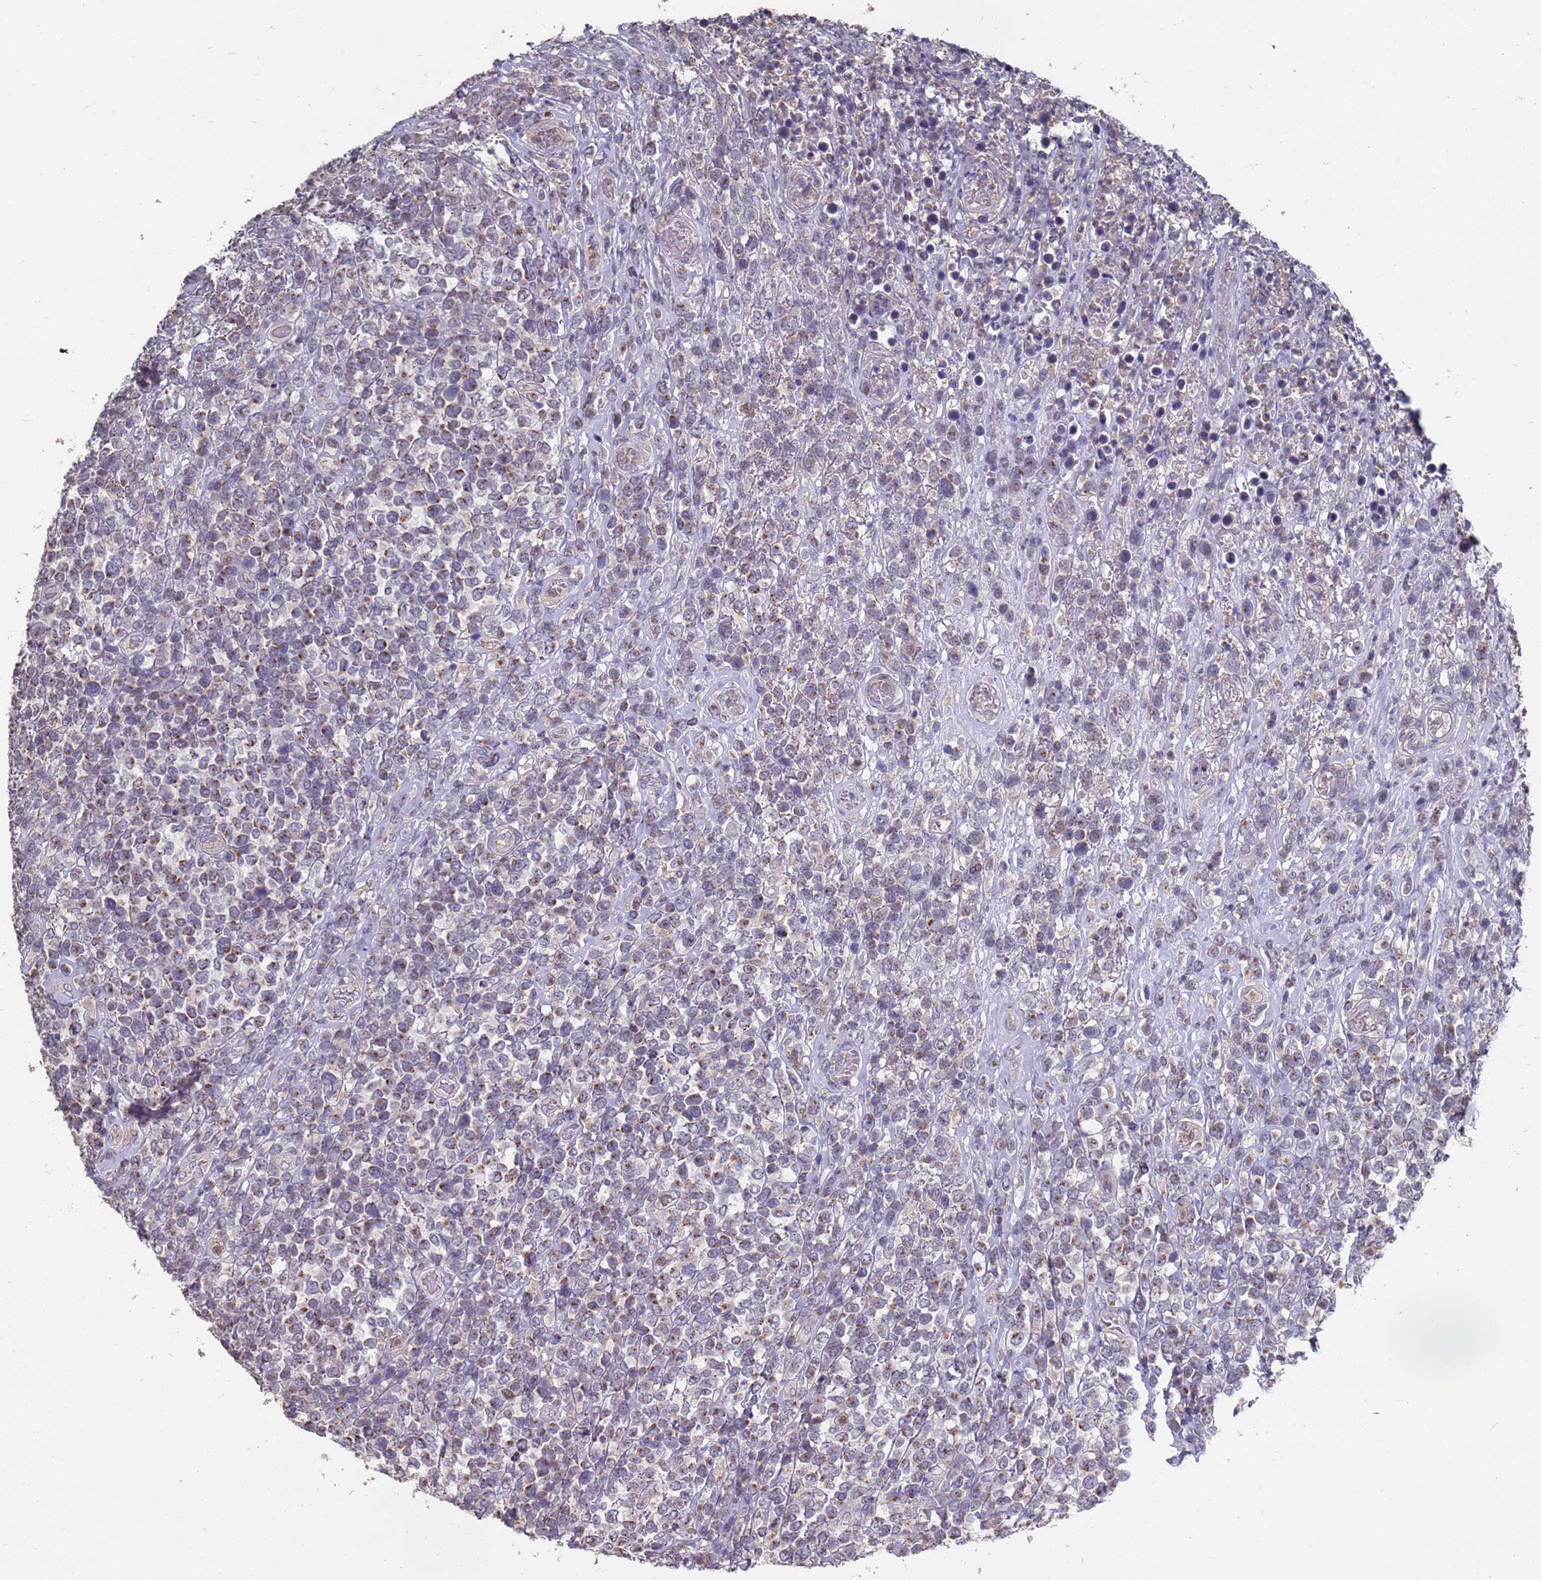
{"staining": {"intensity": "moderate", "quantity": "<25%", "location": "cytoplasmic/membranous"}, "tissue": "lymphoma", "cell_type": "Tumor cells", "image_type": "cancer", "snomed": [{"axis": "morphology", "description": "Malignant lymphoma, non-Hodgkin's type, High grade"}, {"axis": "topography", "description": "Soft tissue"}], "caption": "A low amount of moderate cytoplasmic/membranous expression is present in about <25% of tumor cells in high-grade malignant lymphoma, non-Hodgkin's type tissue. The staining is performed using DAB (3,3'-diaminobenzidine) brown chromogen to label protein expression. The nuclei are counter-stained blue using hematoxylin.", "gene": "TCEANC2", "patient": {"sex": "female", "age": 56}}